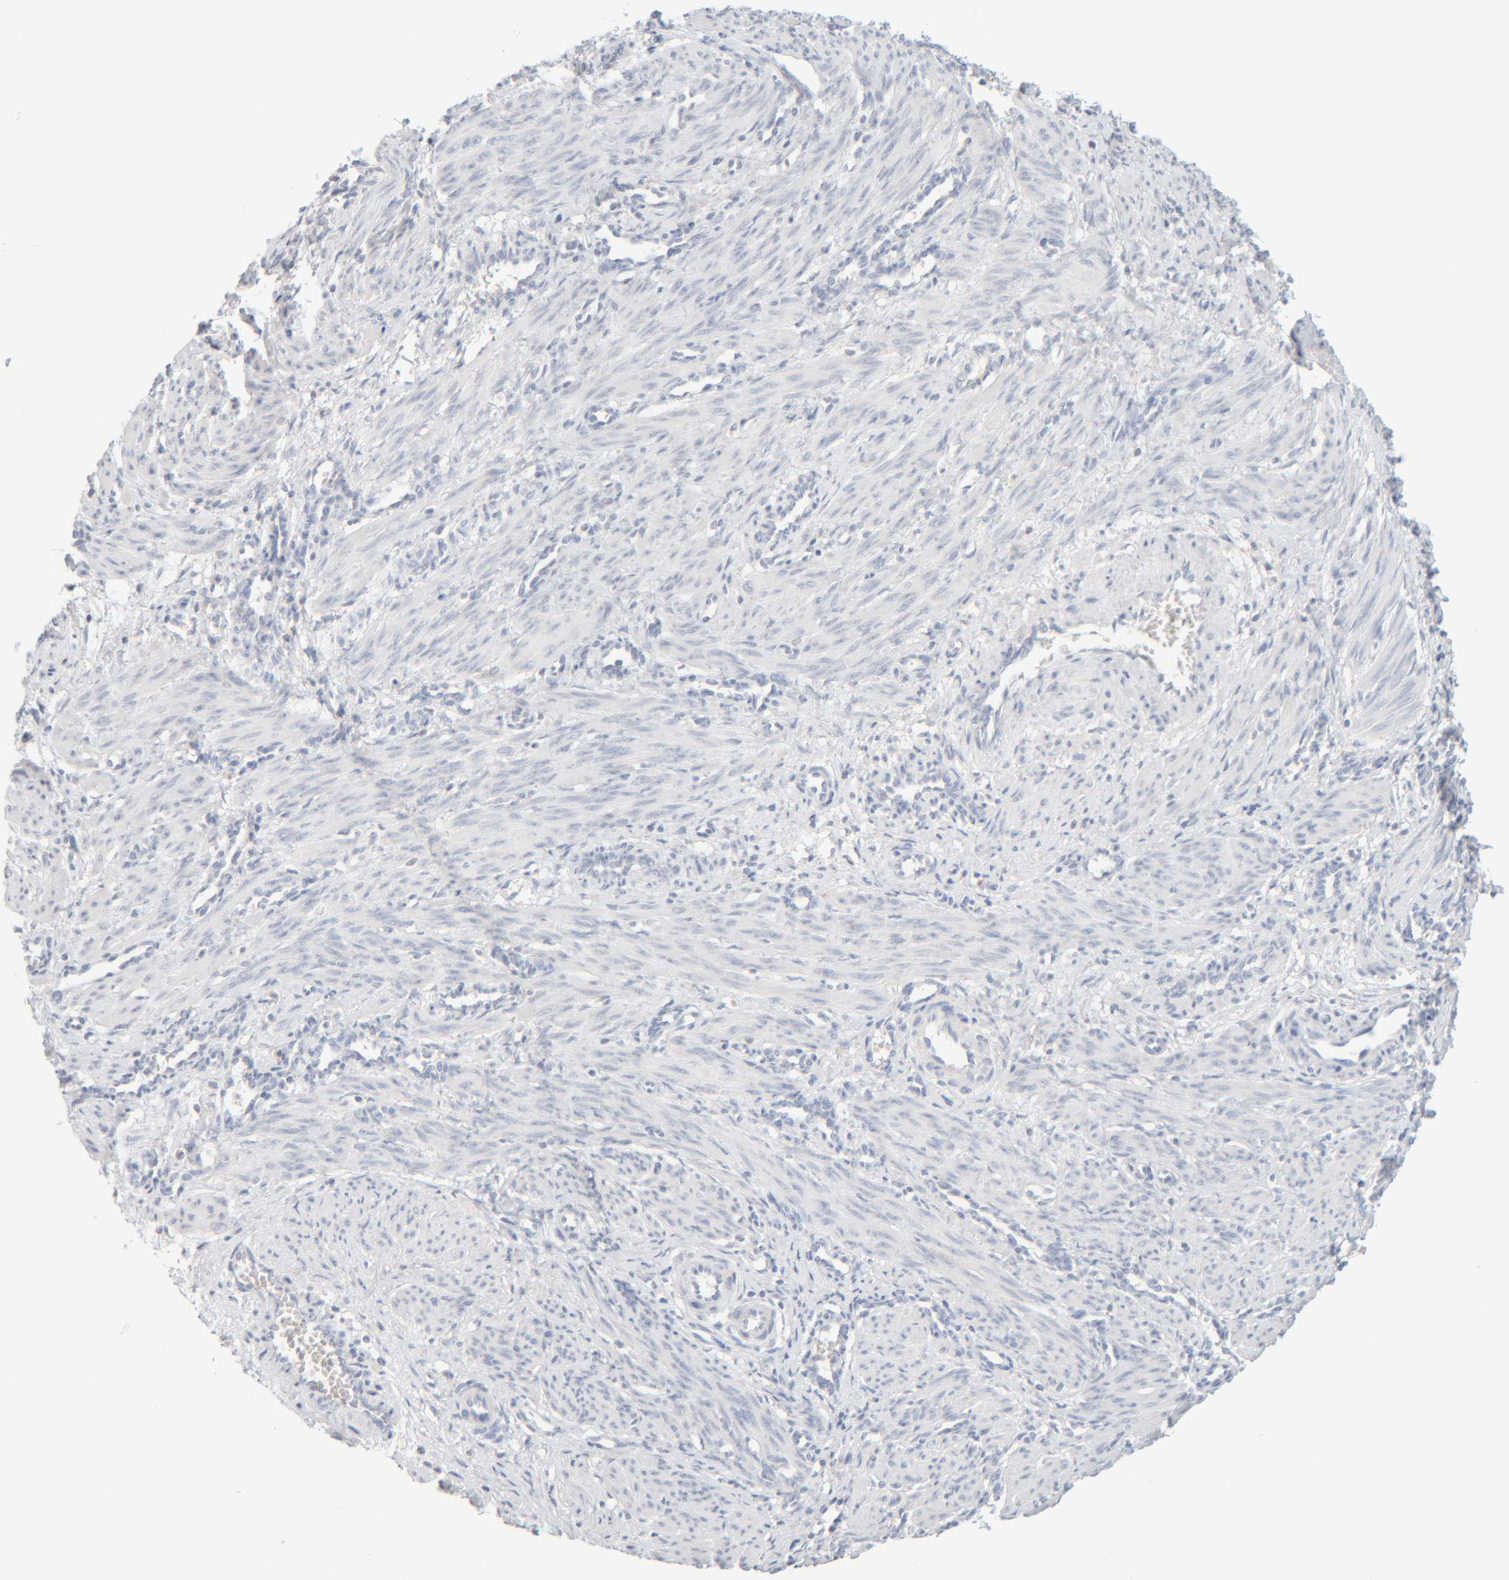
{"staining": {"intensity": "negative", "quantity": "none", "location": "none"}, "tissue": "smooth muscle", "cell_type": "Smooth muscle cells", "image_type": "normal", "snomed": [{"axis": "morphology", "description": "Normal tissue, NOS"}, {"axis": "topography", "description": "Endometrium"}], "caption": "Protein analysis of unremarkable smooth muscle reveals no significant staining in smooth muscle cells. (DAB IHC visualized using brightfield microscopy, high magnification).", "gene": "RIDA", "patient": {"sex": "female", "age": 33}}